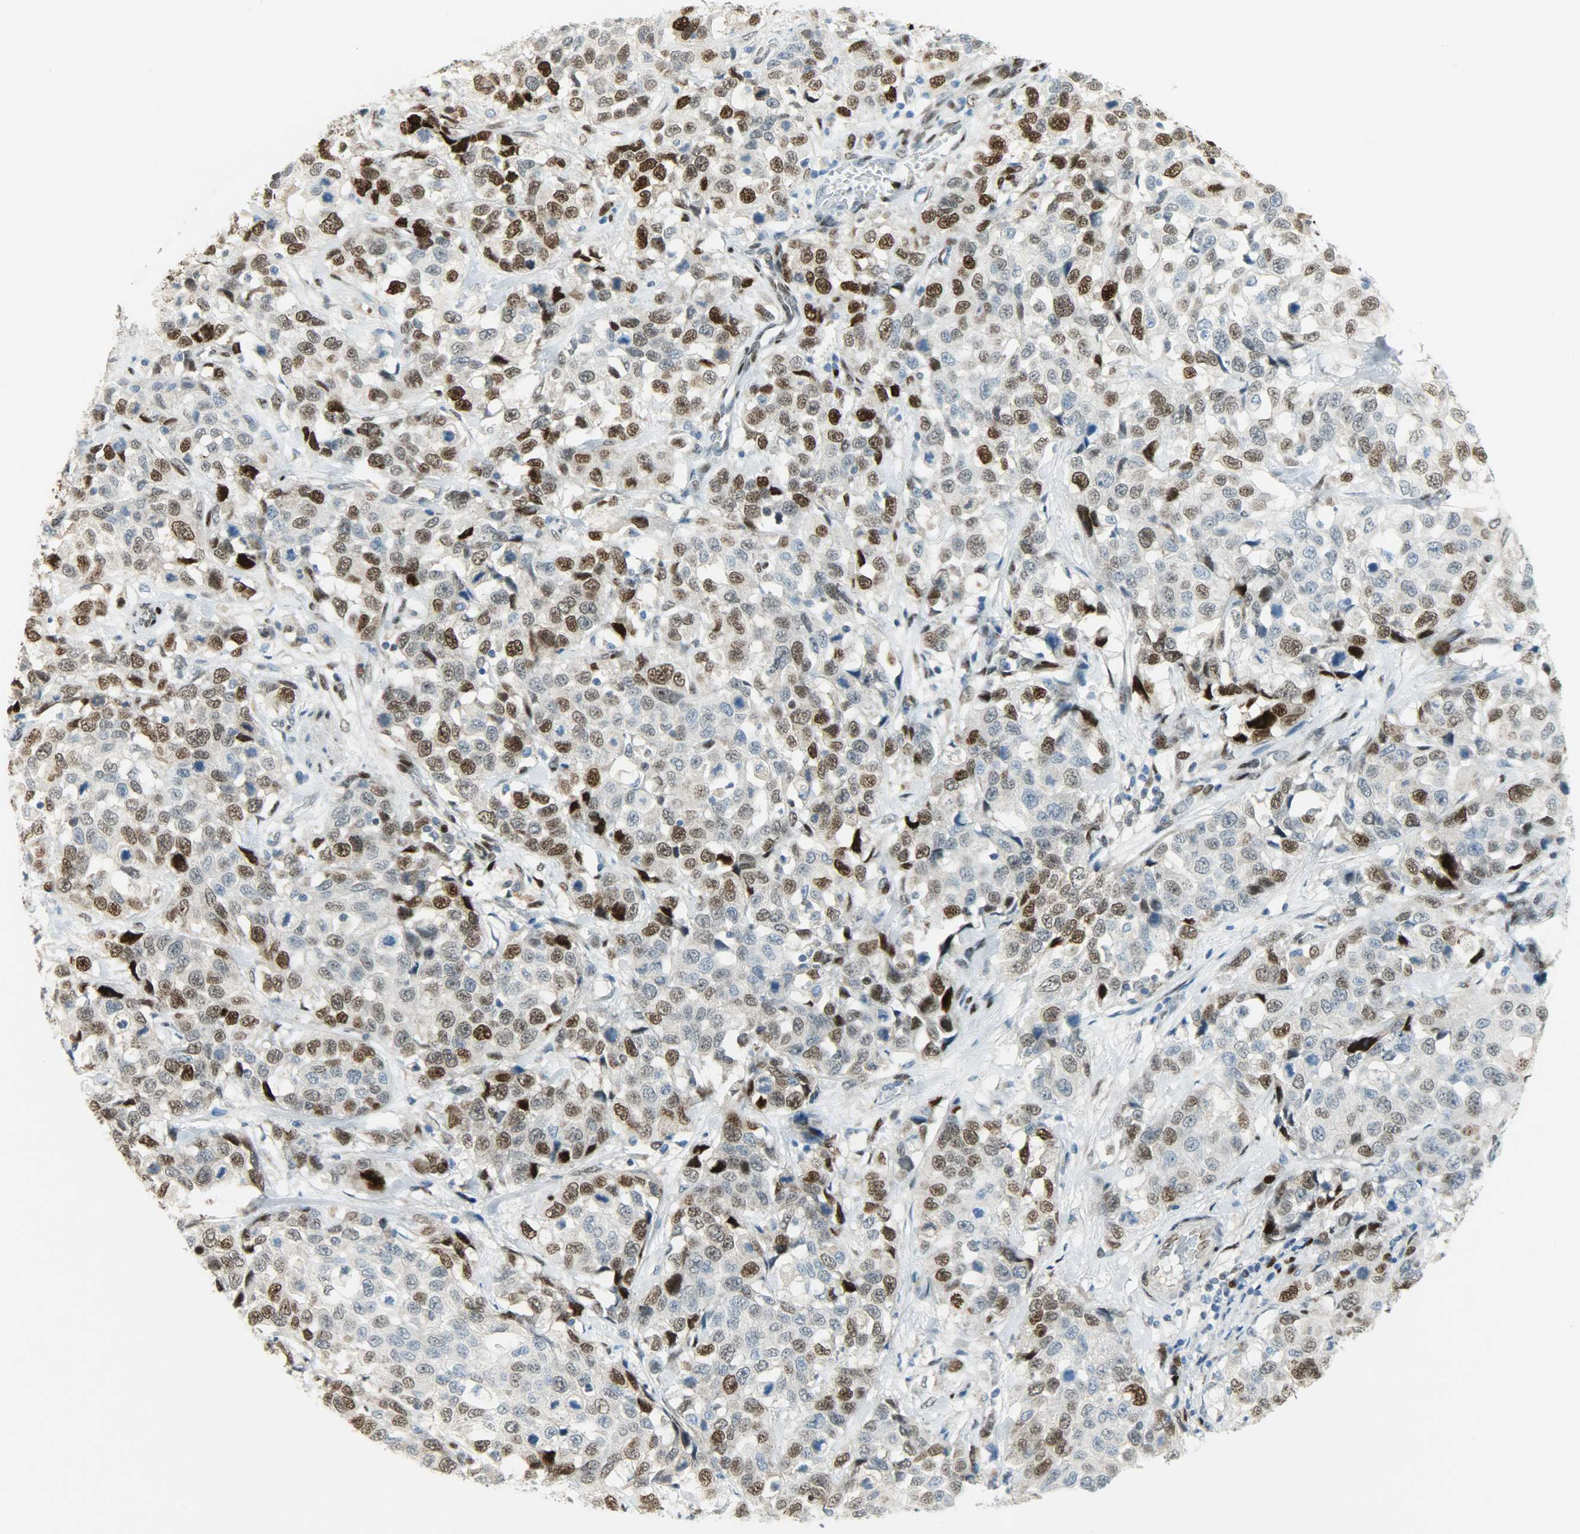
{"staining": {"intensity": "moderate", "quantity": "25%-75%", "location": "nuclear"}, "tissue": "stomach cancer", "cell_type": "Tumor cells", "image_type": "cancer", "snomed": [{"axis": "morphology", "description": "Normal tissue, NOS"}, {"axis": "morphology", "description": "Adenocarcinoma, NOS"}, {"axis": "topography", "description": "Stomach"}], "caption": "IHC (DAB) staining of stomach cancer exhibits moderate nuclear protein positivity in approximately 25%-75% of tumor cells.", "gene": "JUNB", "patient": {"sex": "male", "age": 48}}